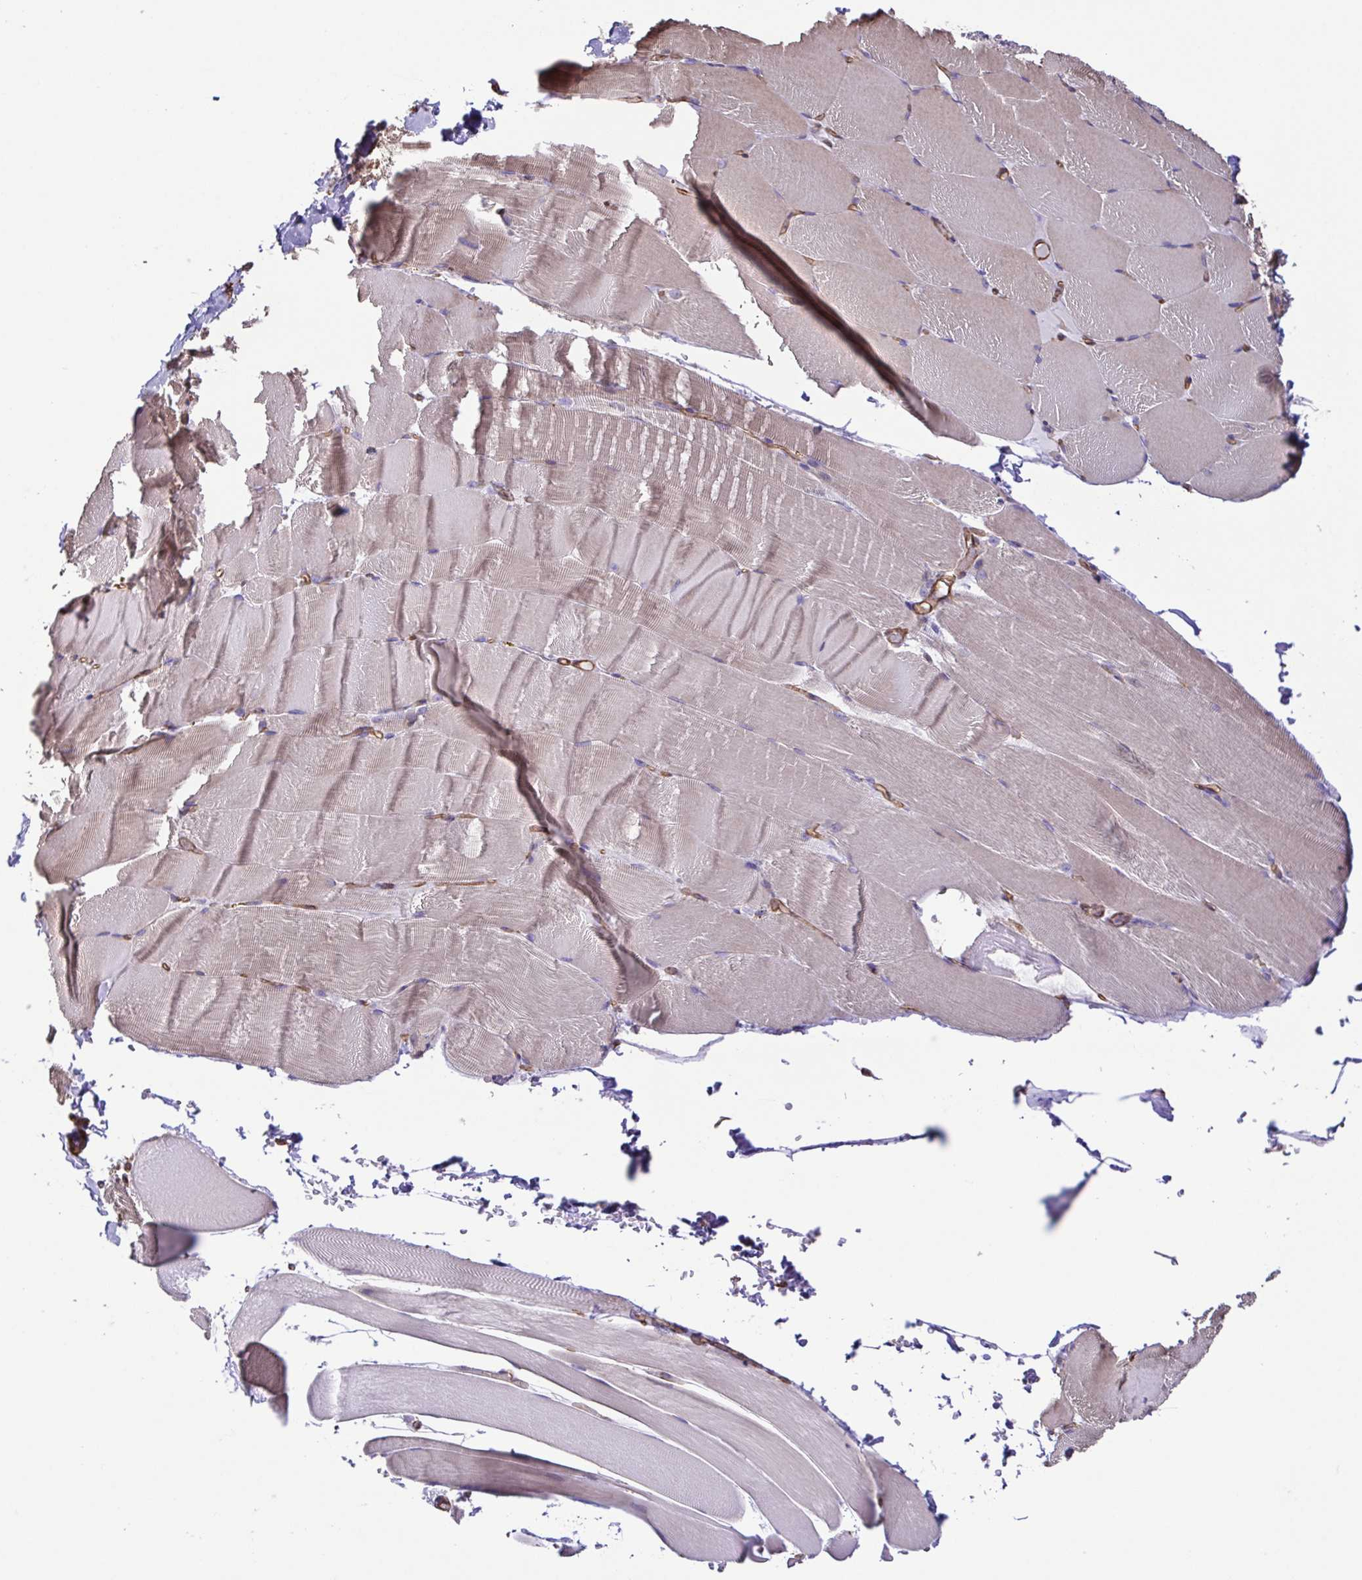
{"staining": {"intensity": "weak", "quantity": "25%-75%", "location": "cytoplasmic/membranous"}, "tissue": "skeletal muscle", "cell_type": "Myocytes", "image_type": "normal", "snomed": [{"axis": "morphology", "description": "Normal tissue, NOS"}, {"axis": "topography", "description": "Skeletal muscle"}], "caption": "Protein expression by IHC reveals weak cytoplasmic/membranous expression in approximately 25%-75% of myocytes in normal skeletal muscle.", "gene": "FLT1", "patient": {"sex": "female", "age": 37}}